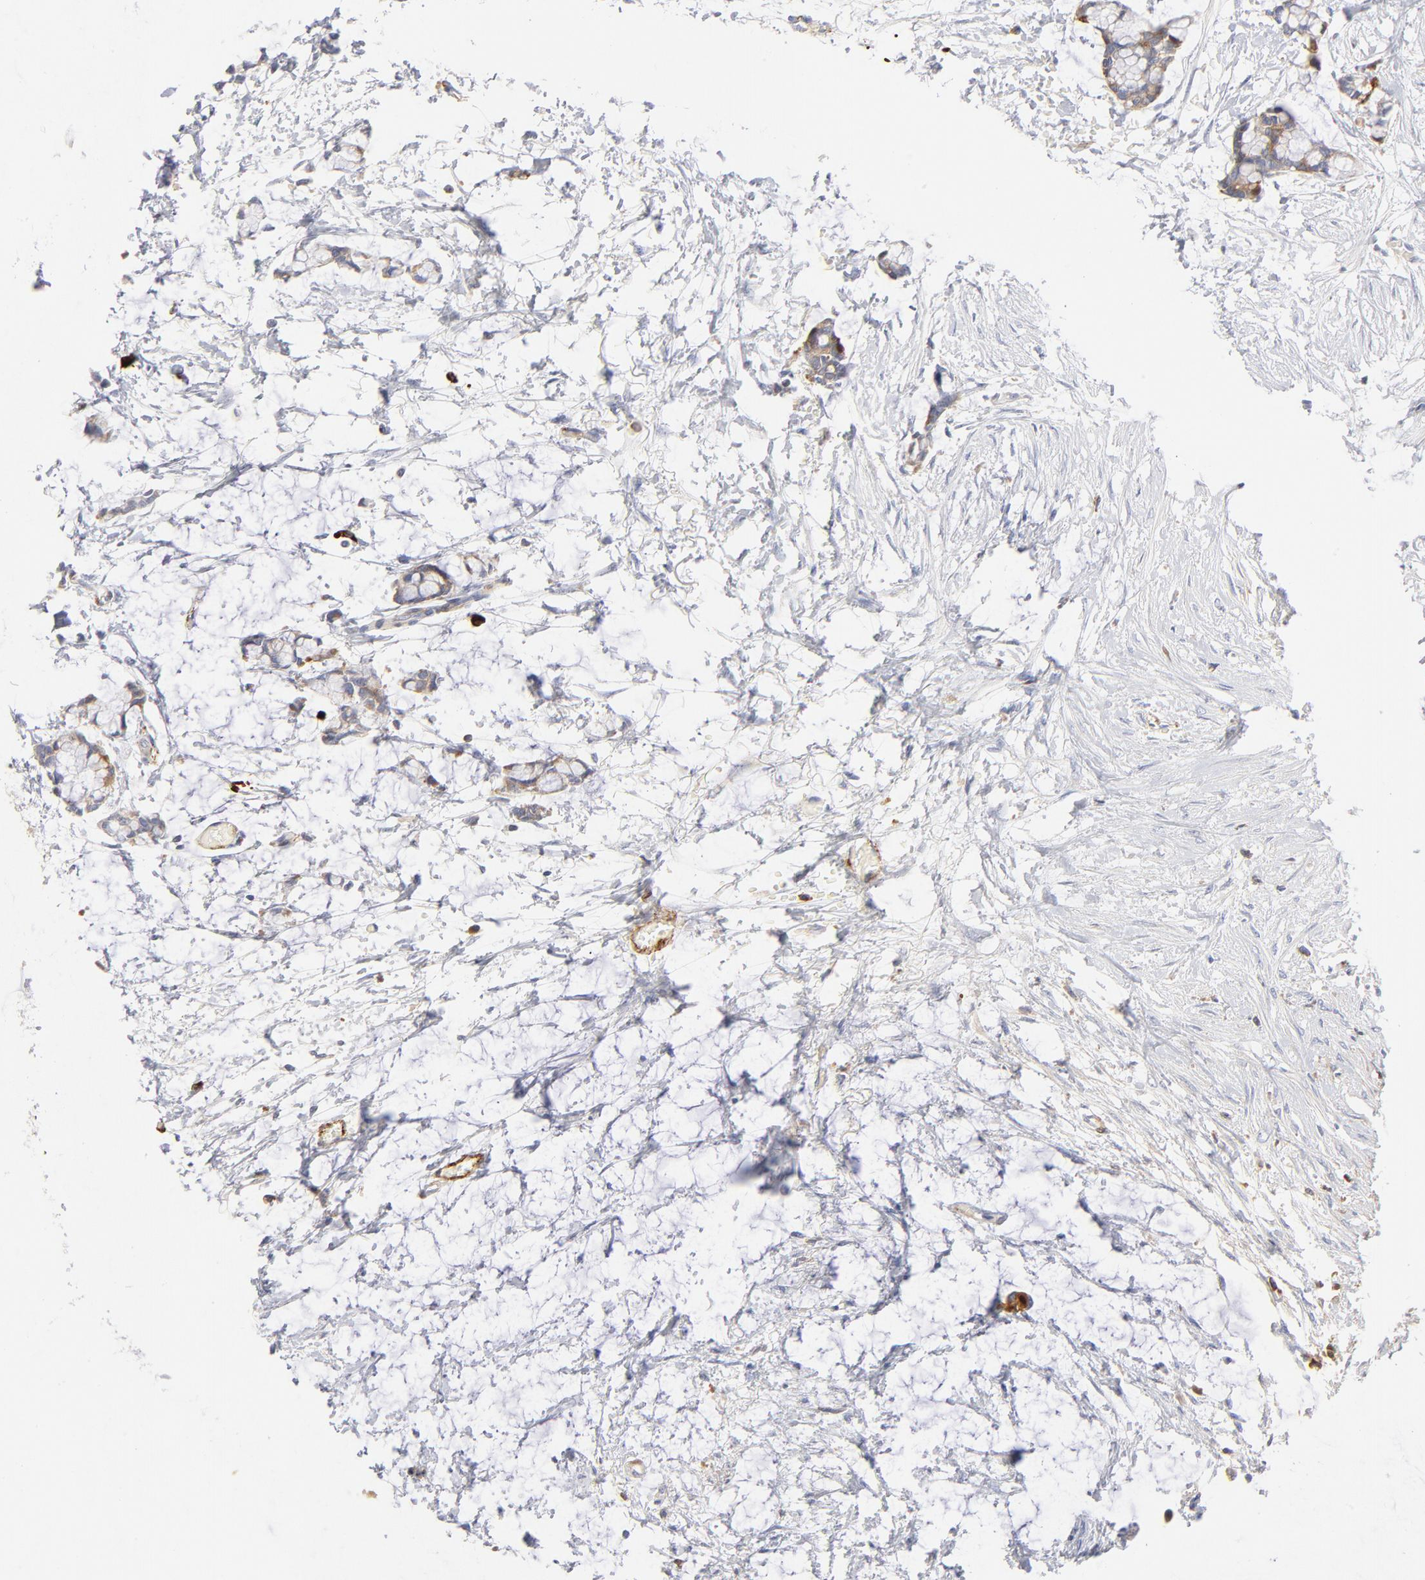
{"staining": {"intensity": "negative", "quantity": "none", "location": "none"}, "tissue": "colorectal cancer", "cell_type": "Tumor cells", "image_type": "cancer", "snomed": [{"axis": "morphology", "description": "Normal tissue, NOS"}, {"axis": "morphology", "description": "Adenocarcinoma, NOS"}, {"axis": "topography", "description": "Colon"}, {"axis": "topography", "description": "Peripheral nerve tissue"}], "caption": "Human colorectal adenocarcinoma stained for a protein using immunohistochemistry (IHC) demonstrates no expression in tumor cells.", "gene": "PLAT", "patient": {"sex": "male", "age": 14}}